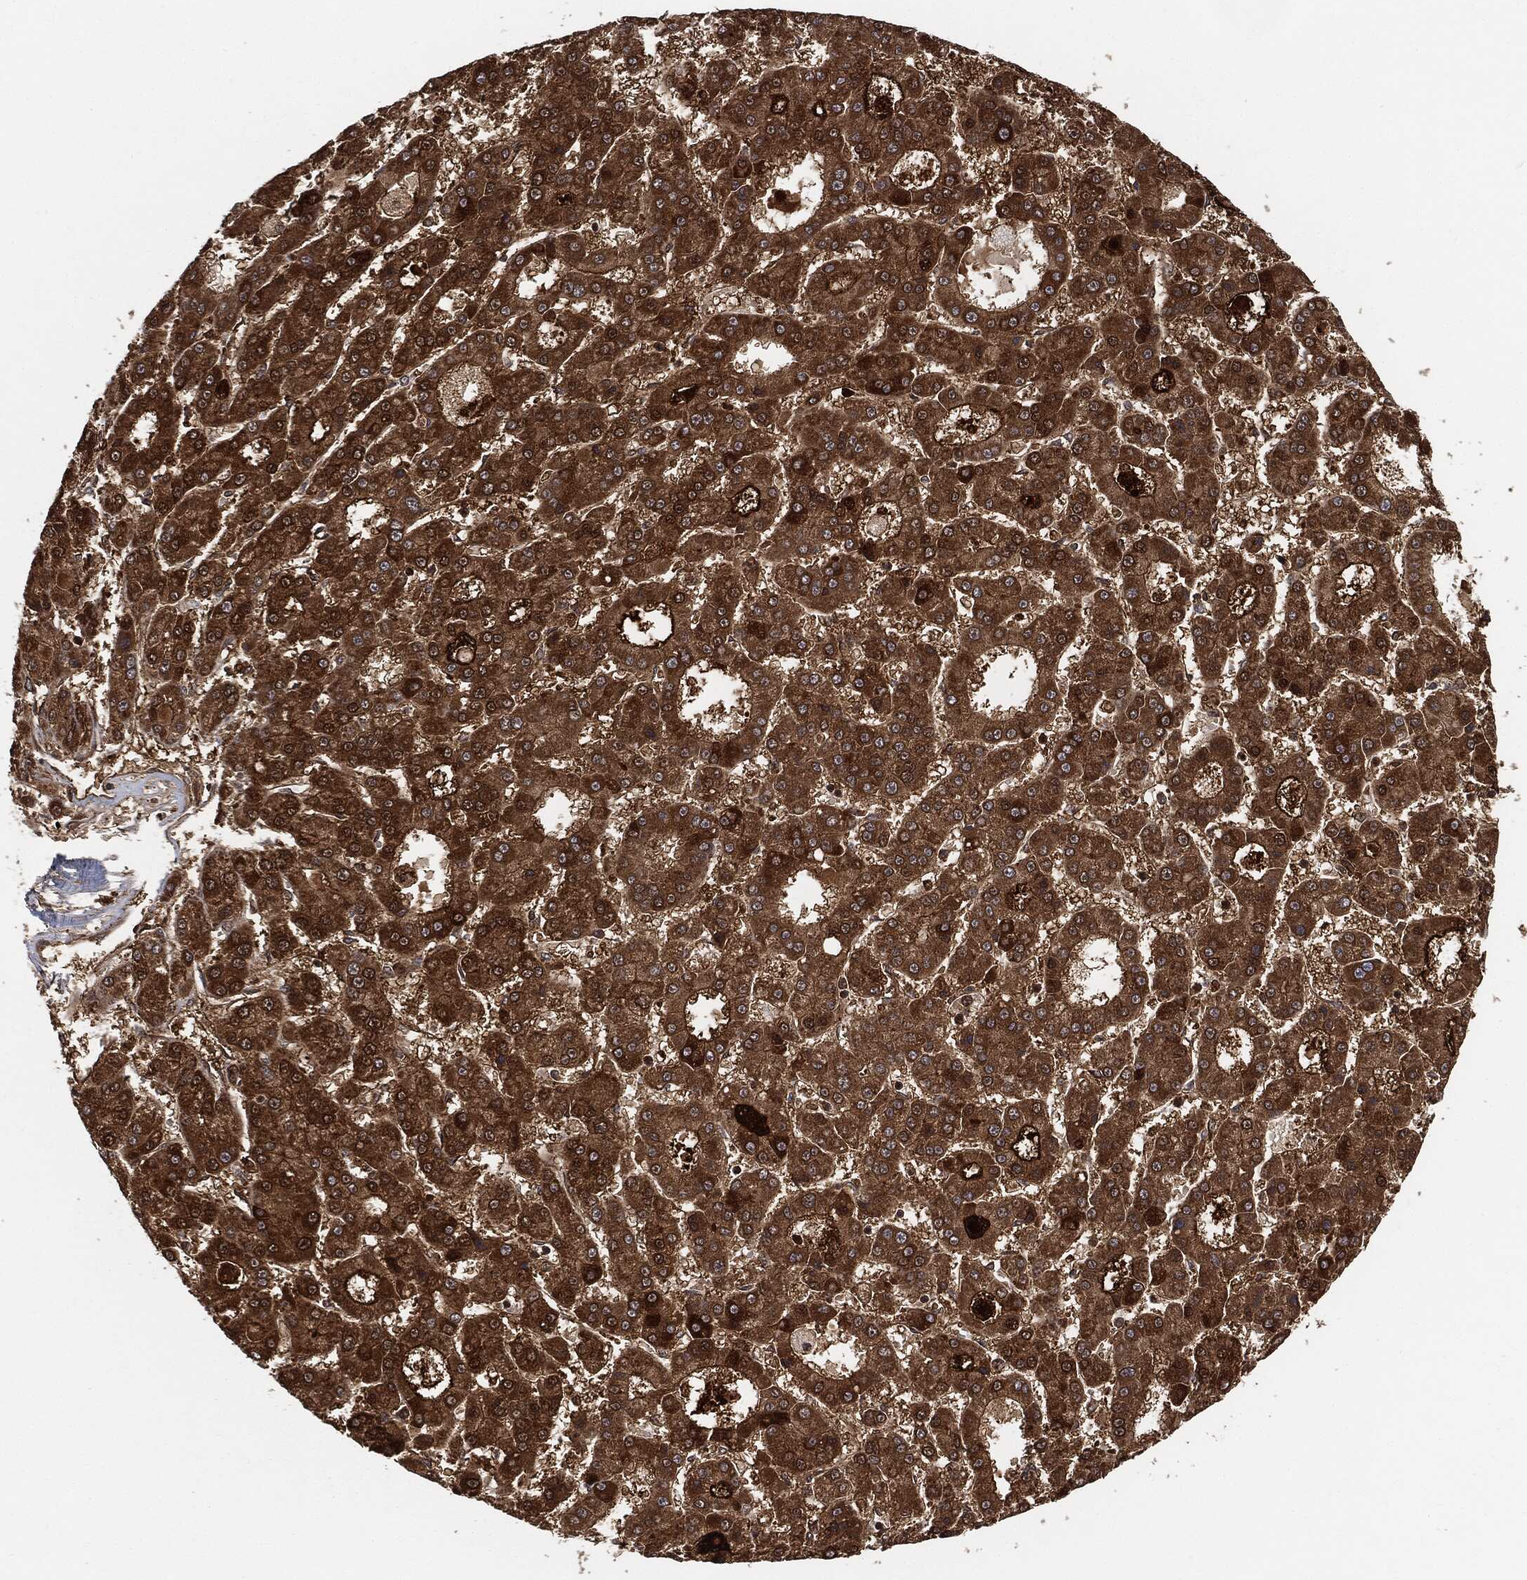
{"staining": {"intensity": "strong", "quantity": ">75%", "location": "cytoplasmic/membranous,nuclear"}, "tissue": "liver cancer", "cell_type": "Tumor cells", "image_type": "cancer", "snomed": [{"axis": "morphology", "description": "Carcinoma, Hepatocellular, NOS"}, {"axis": "topography", "description": "Liver"}], "caption": "Immunohistochemistry (IHC) micrograph of liver cancer stained for a protein (brown), which displays high levels of strong cytoplasmic/membranous and nuclear positivity in about >75% of tumor cells.", "gene": "CUTA", "patient": {"sex": "male", "age": 70}}